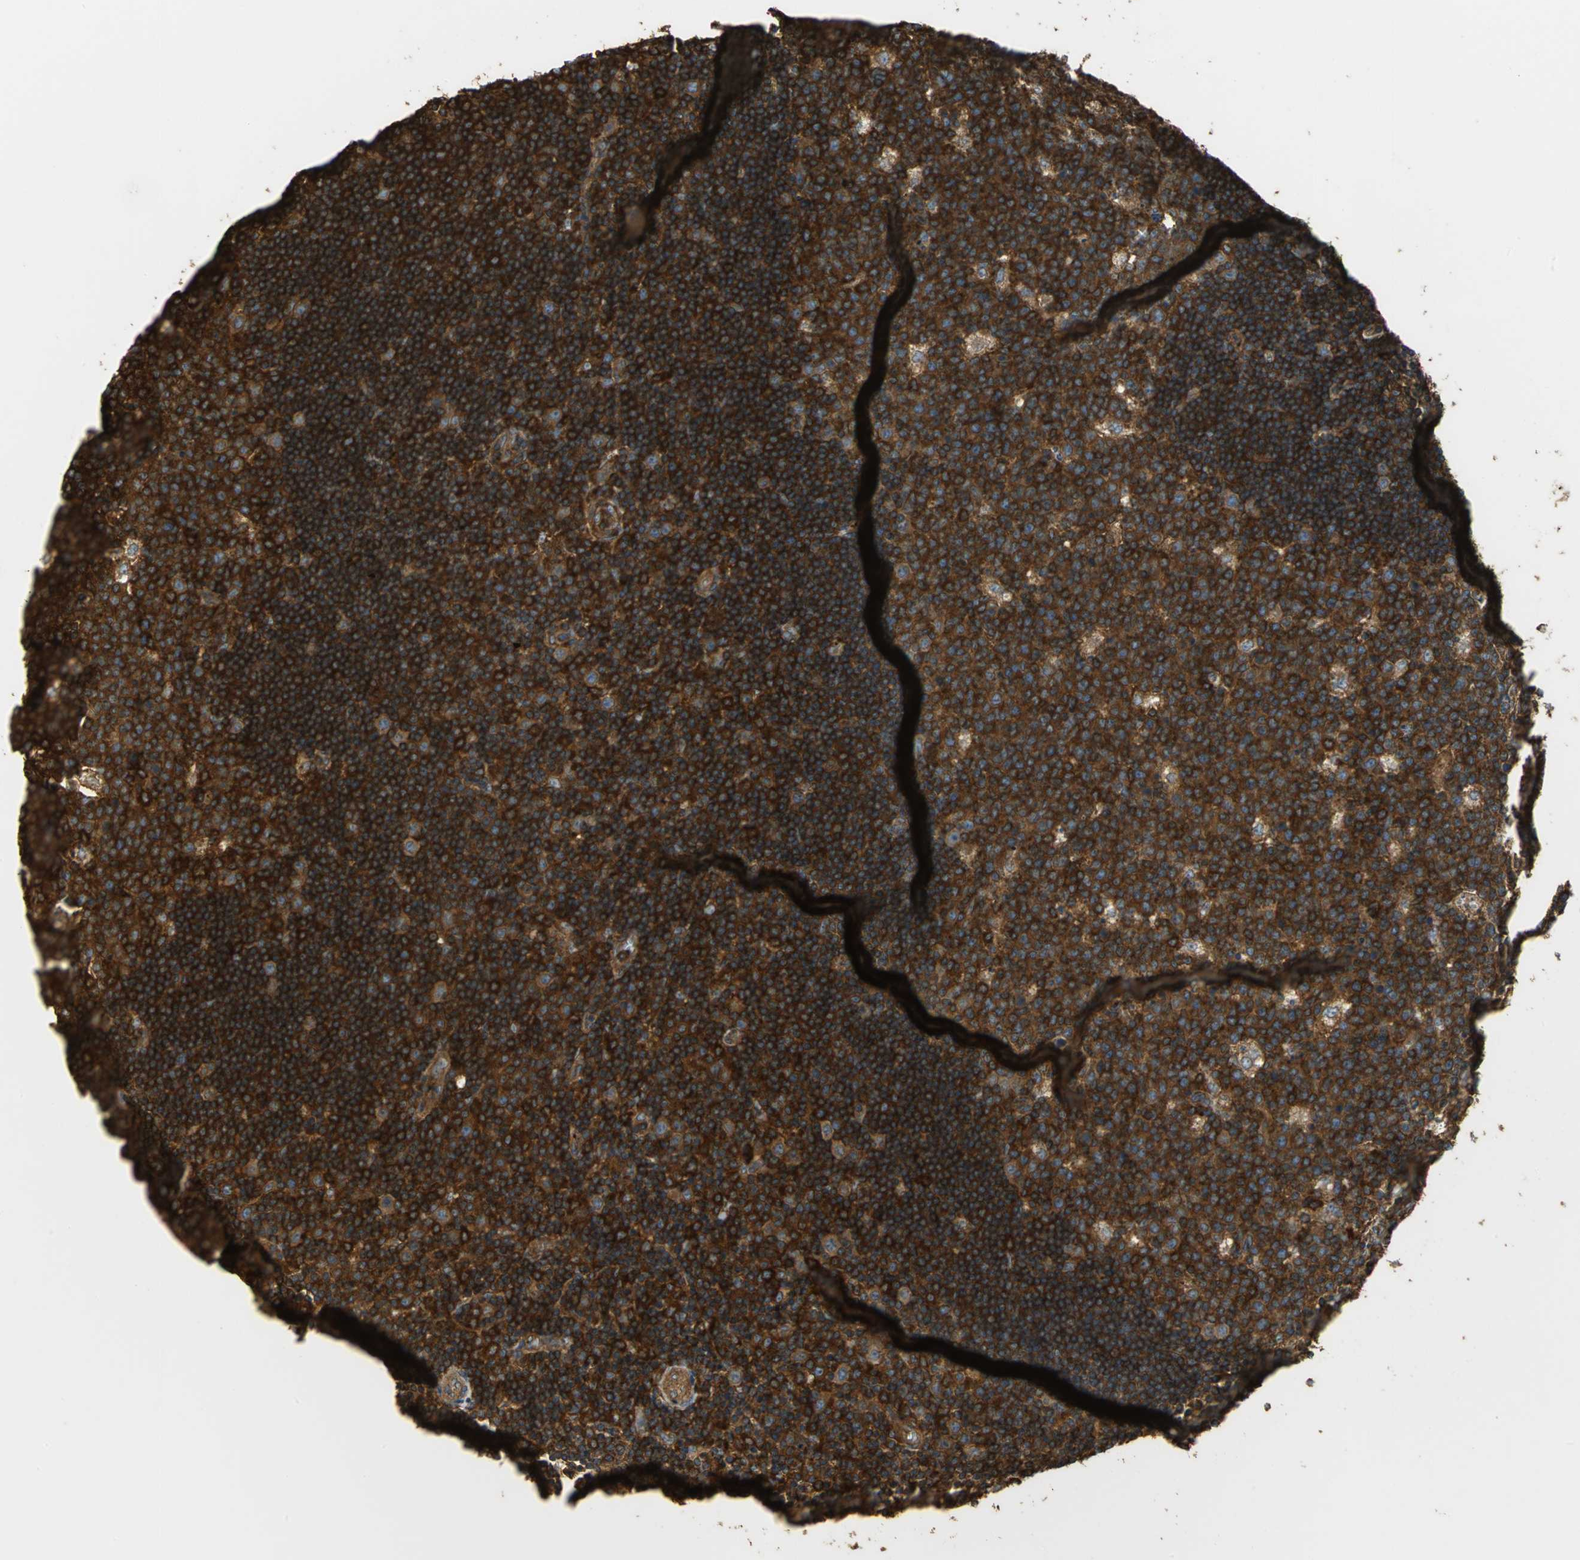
{"staining": {"intensity": "strong", "quantity": ">75%", "location": "cytoplasmic/membranous"}, "tissue": "lymph node", "cell_type": "Germinal center cells", "image_type": "normal", "snomed": [{"axis": "morphology", "description": "Normal tissue, NOS"}, {"axis": "topography", "description": "Lymph node"}, {"axis": "topography", "description": "Salivary gland"}], "caption": "Immunohistochemical staining of unremarkable lymph node reveals high levels of strong cytoplasmic/membranous positivity in about >75% of germinal center cells. (DAB IHC with brightfield microscopy, high magnification).", "gene": "TLN1", "patient": {"sex": "male", "age": 8}}